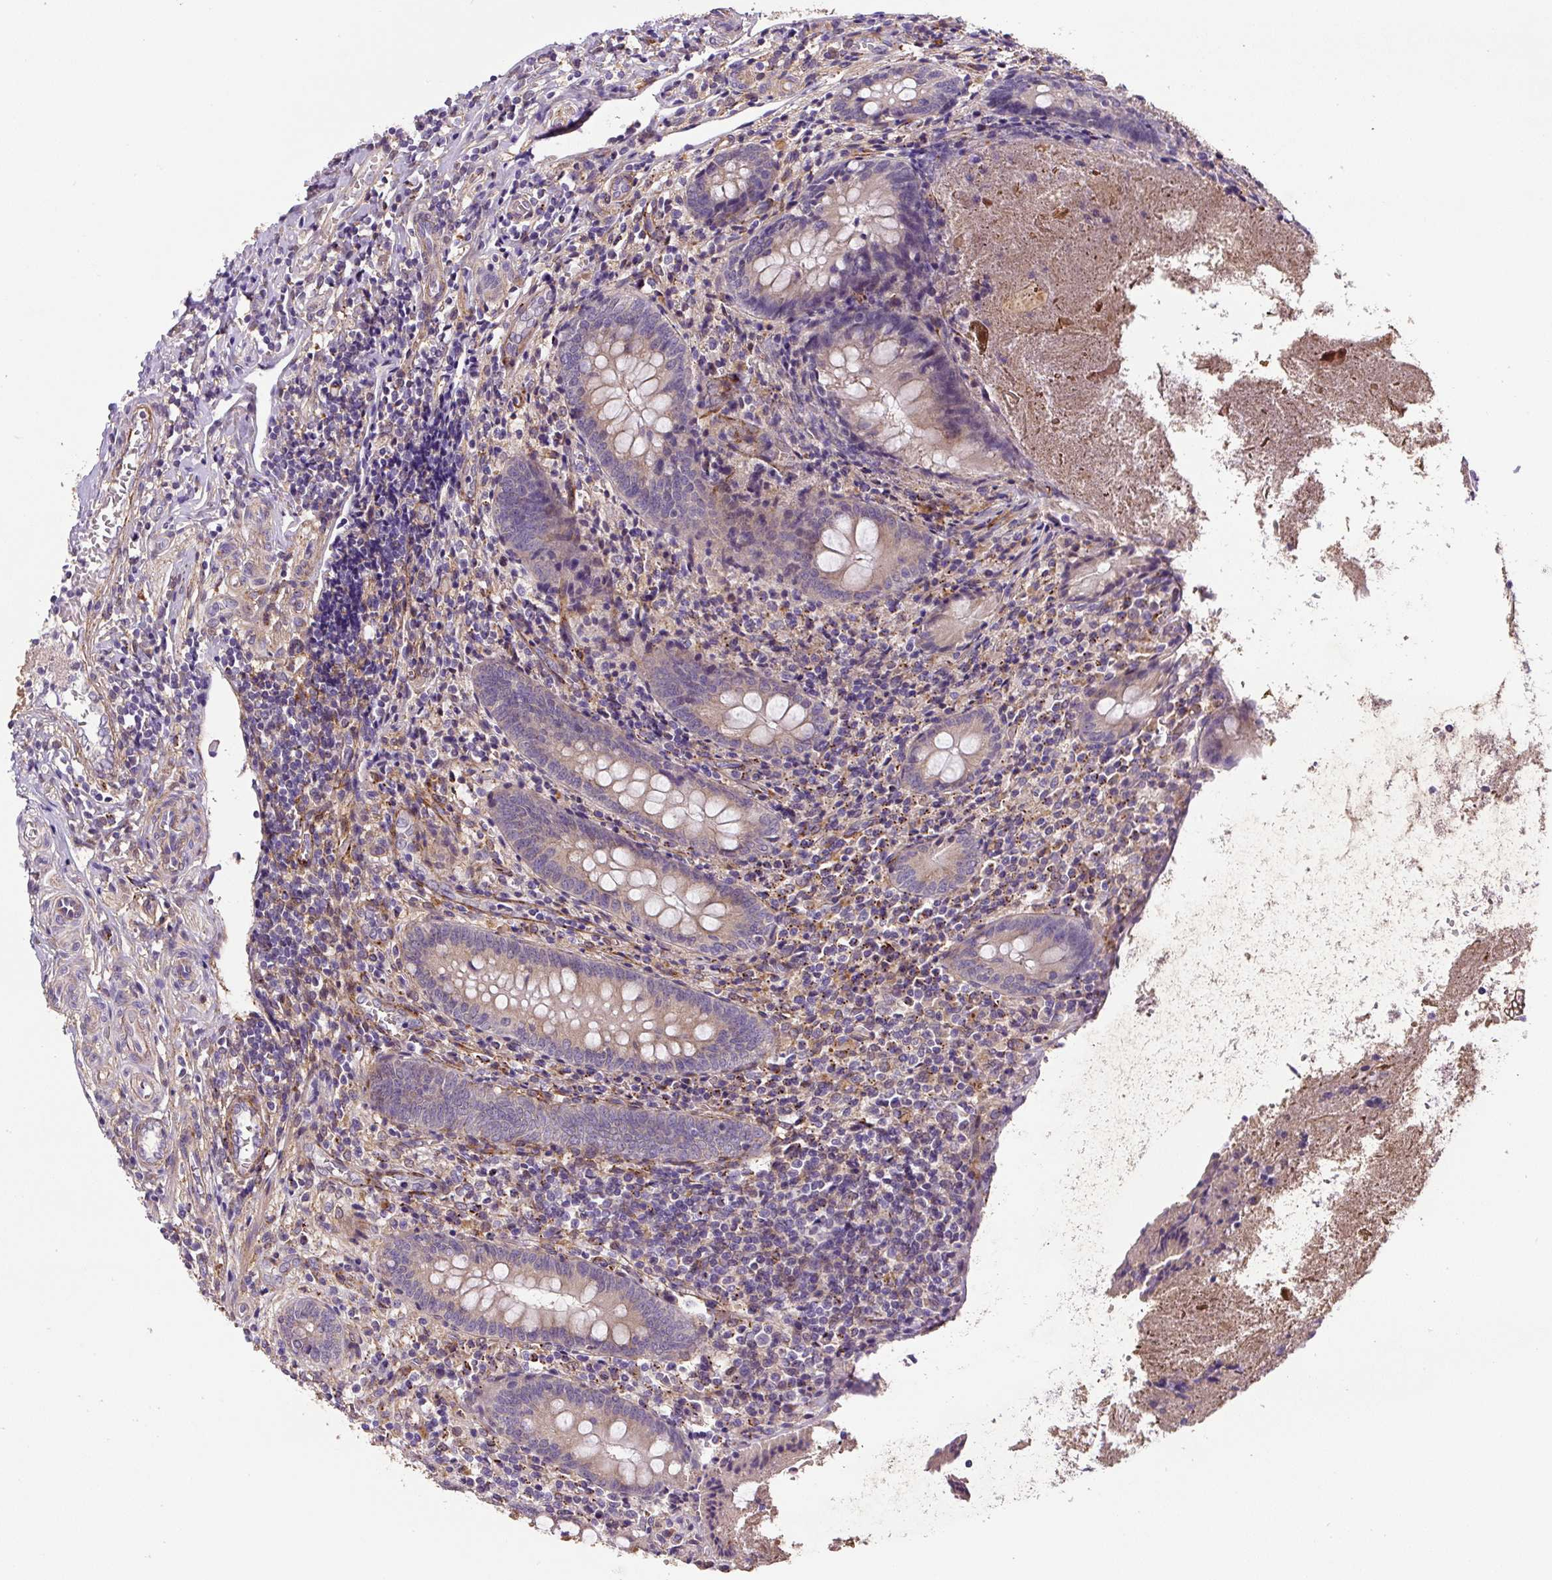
{"staining": {"intensity": "weak", "quantity": "25%-75%", "location": "cytoplasmic/membranous"}, "tissue": "appendix", "cell_type": "Glandular cells", "image_type": "normal", "snomed": [{"axis": "morphology", "description": "Normal tissue, NOS"}, {"axis": "topography", "description": "Appendix"}], "caption": "This photomicrograph demonstrates IHC staining of unremarkable appendix, with low weak cytoplasmic/membranous staining in approximately 25%-75% of glandular cells.", "gene": "RNF170", "patient": {"sex": "female", "age": 17}}